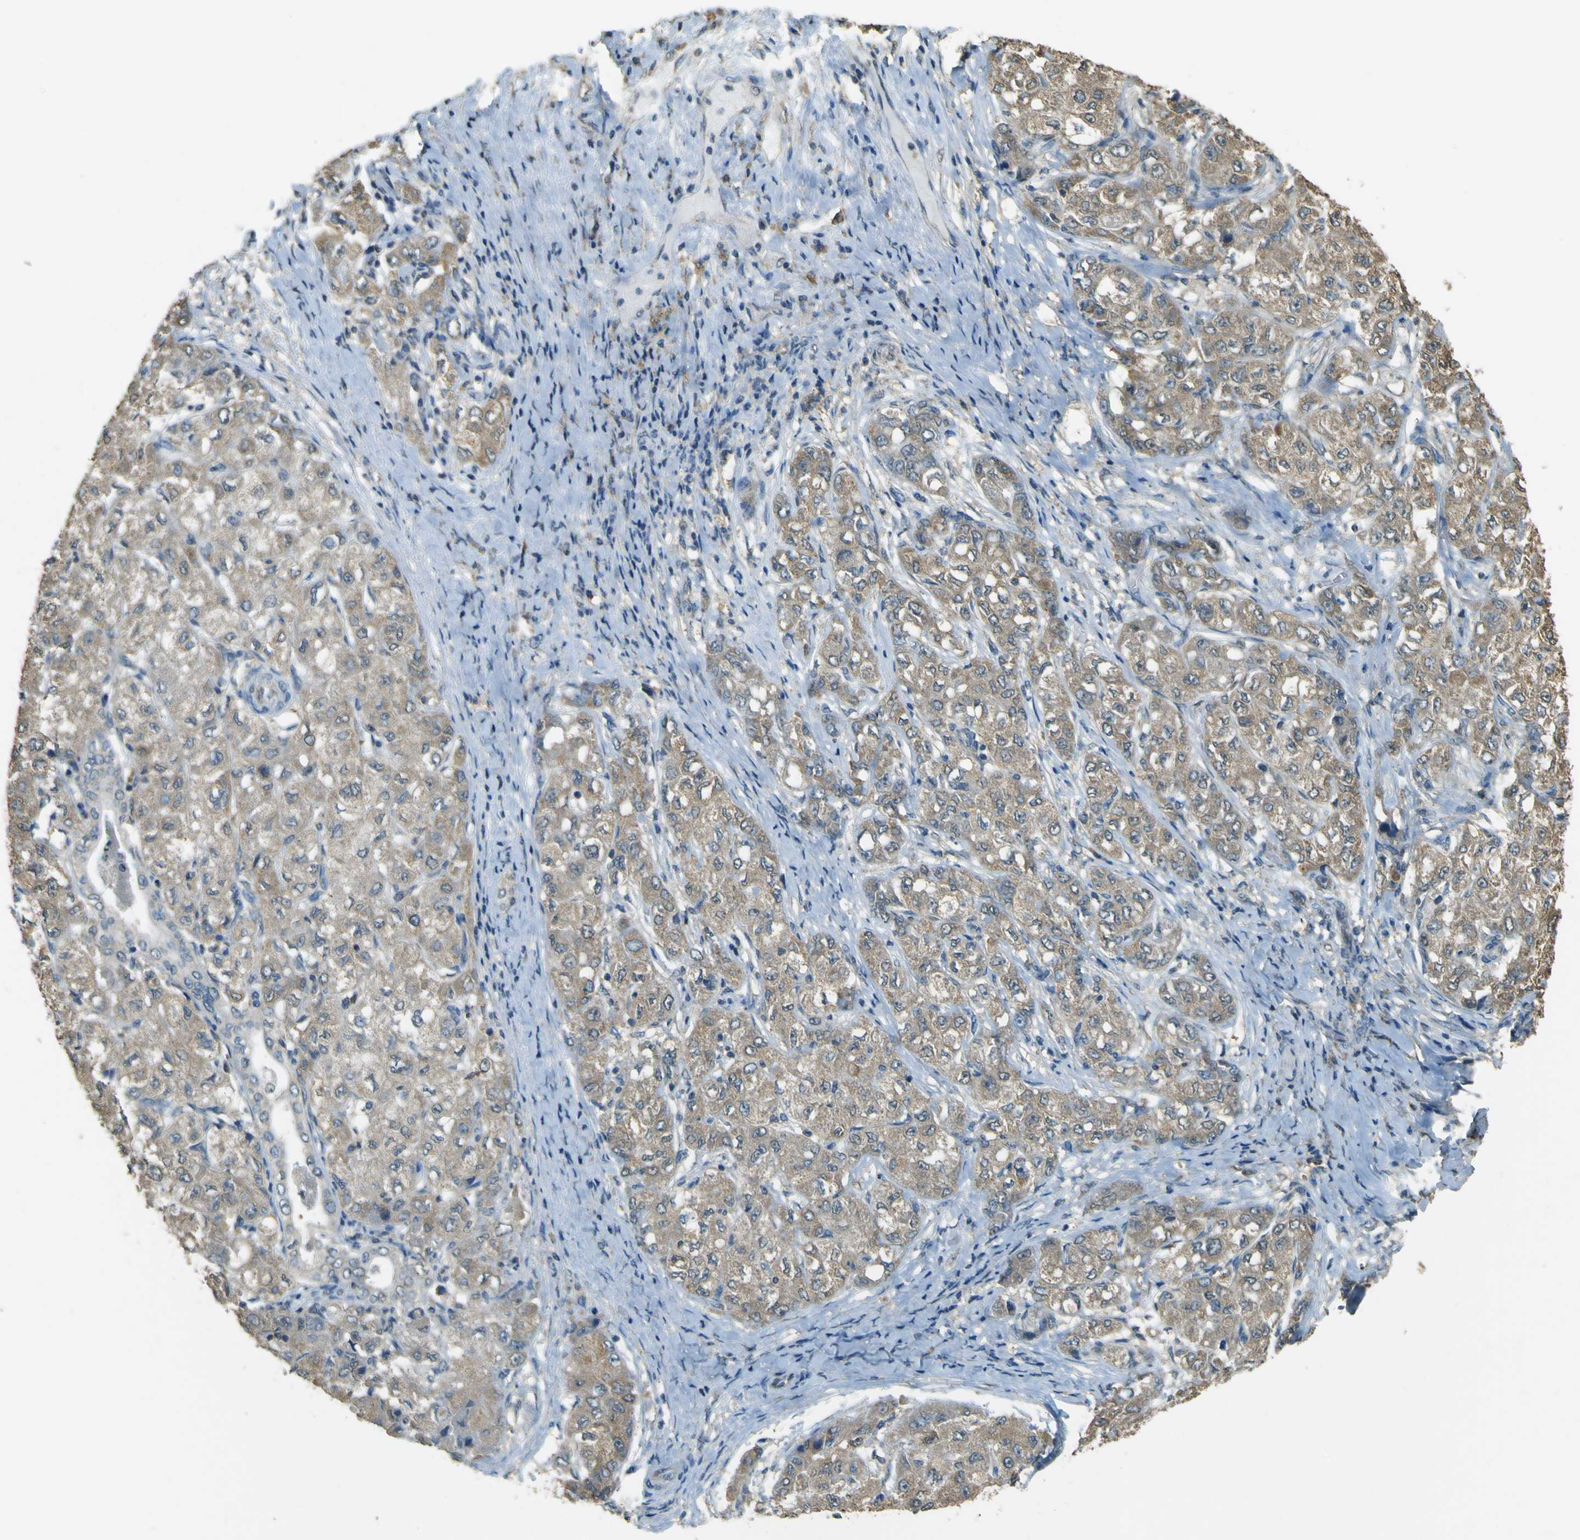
{"staining": {"intensity": "weak", "quantity": ">75%", "location": "cytoplasmic/membranous"}, "tissue": "liver cancer", "cell_type": "Tumor cells", "image_type": "cancer", "snomed": [{"axis": "morphology", "description": "Carcinoma, Hepatocellular, NOS"}, {"axis": "topography", "description": "Liver"}], "caption": "A photomicrograph showing weak cytoplasmic/membranous expression in about >75% of tumor cells in liver cancer, as visualized by brown immunohistochemical staining.", "gene": "GOLGA1", "patient": {"sex": "male", "age": 80}}